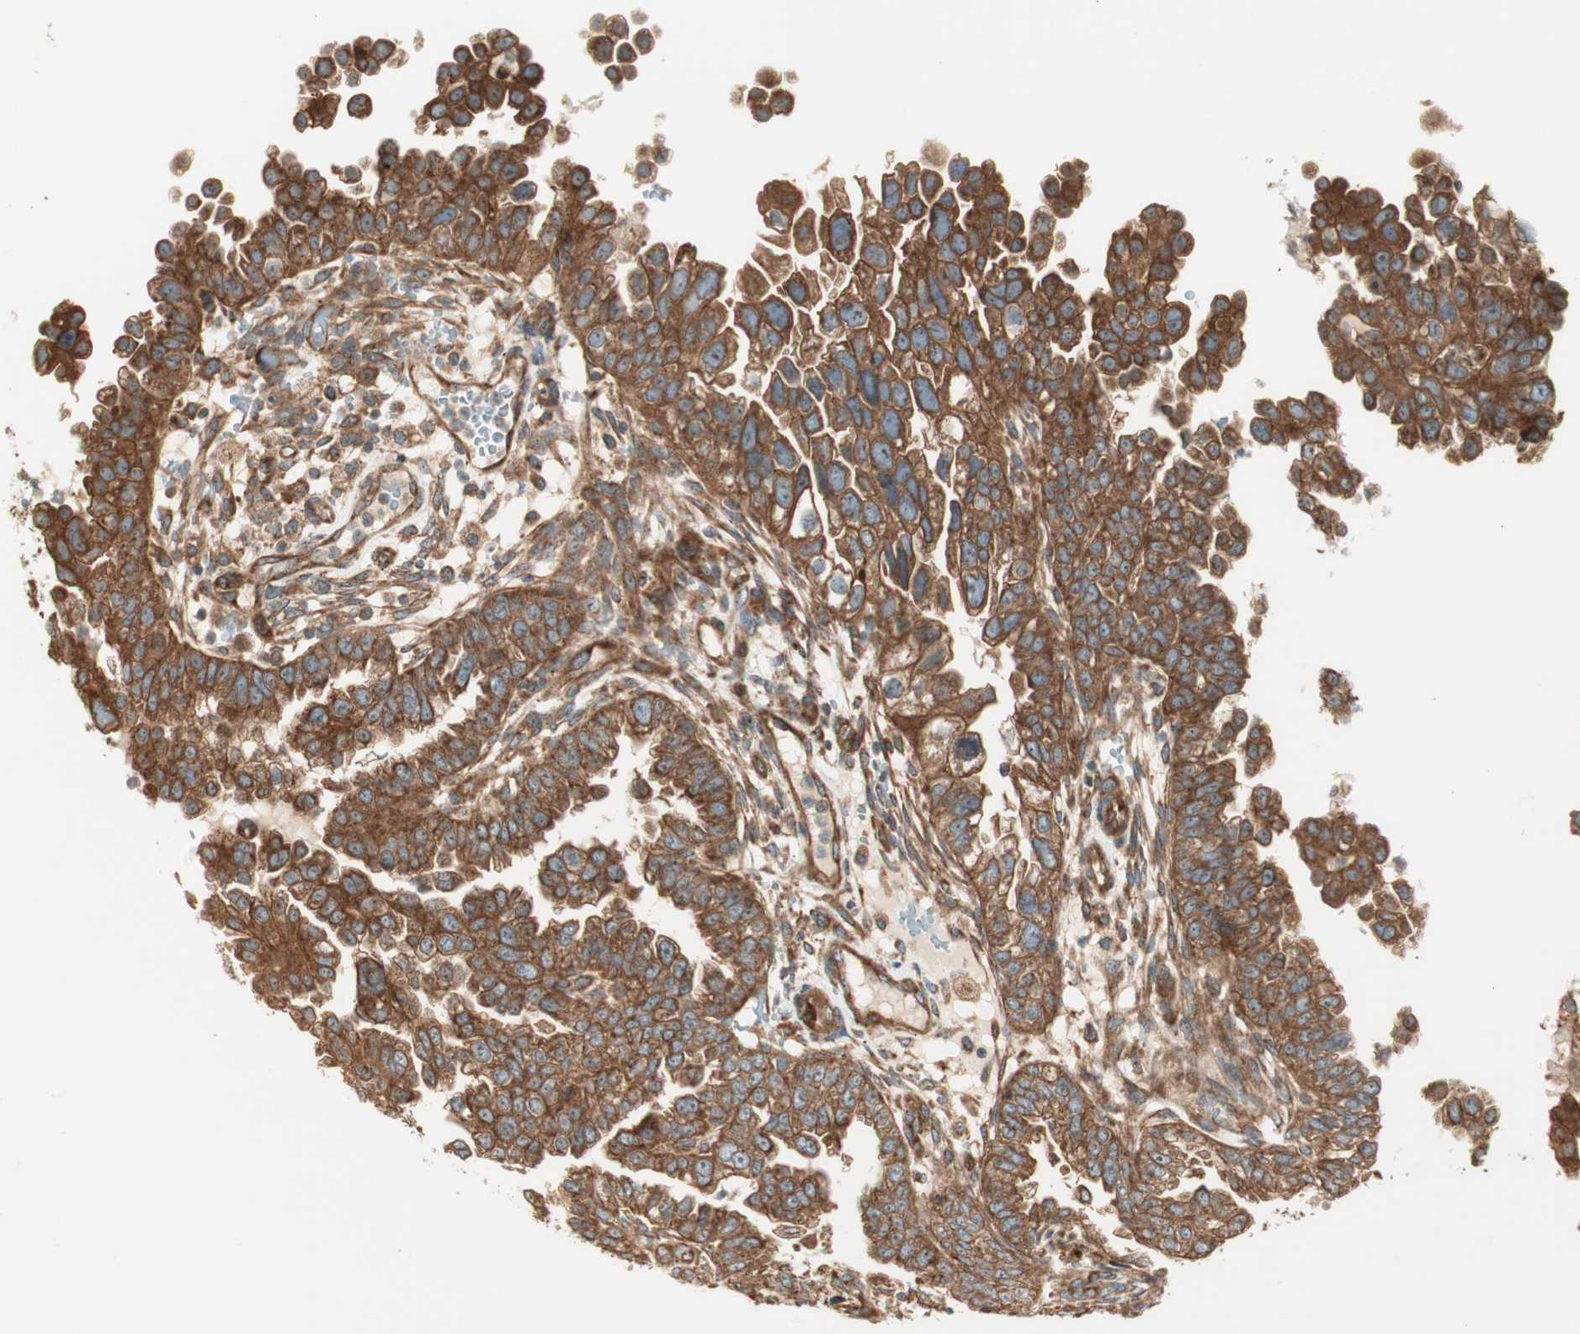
{"staining": {"intensity": "strong", "quantity": ">75%", "location": "cytoplasmic/membranous"}, "tissue": "endometrial cancer", "cell_type": "Tumor cells", "image_type": "cancer", "snomed": [{"axis": "morphology", "description": "Adenocarcinoma, NOS"}, {"axis": "topography", "description": "Endometrium"}], "caption": "Strong cytoplasmic/membranous protein expression is seen in approximately >75% of tumor cells in endometrial cancer (adenocarcinoma). (IHC, brightfield microscopy, high magnification).", "gene": "CTTNBP2NL", "patient": {"sex": "female", "age": 85}}